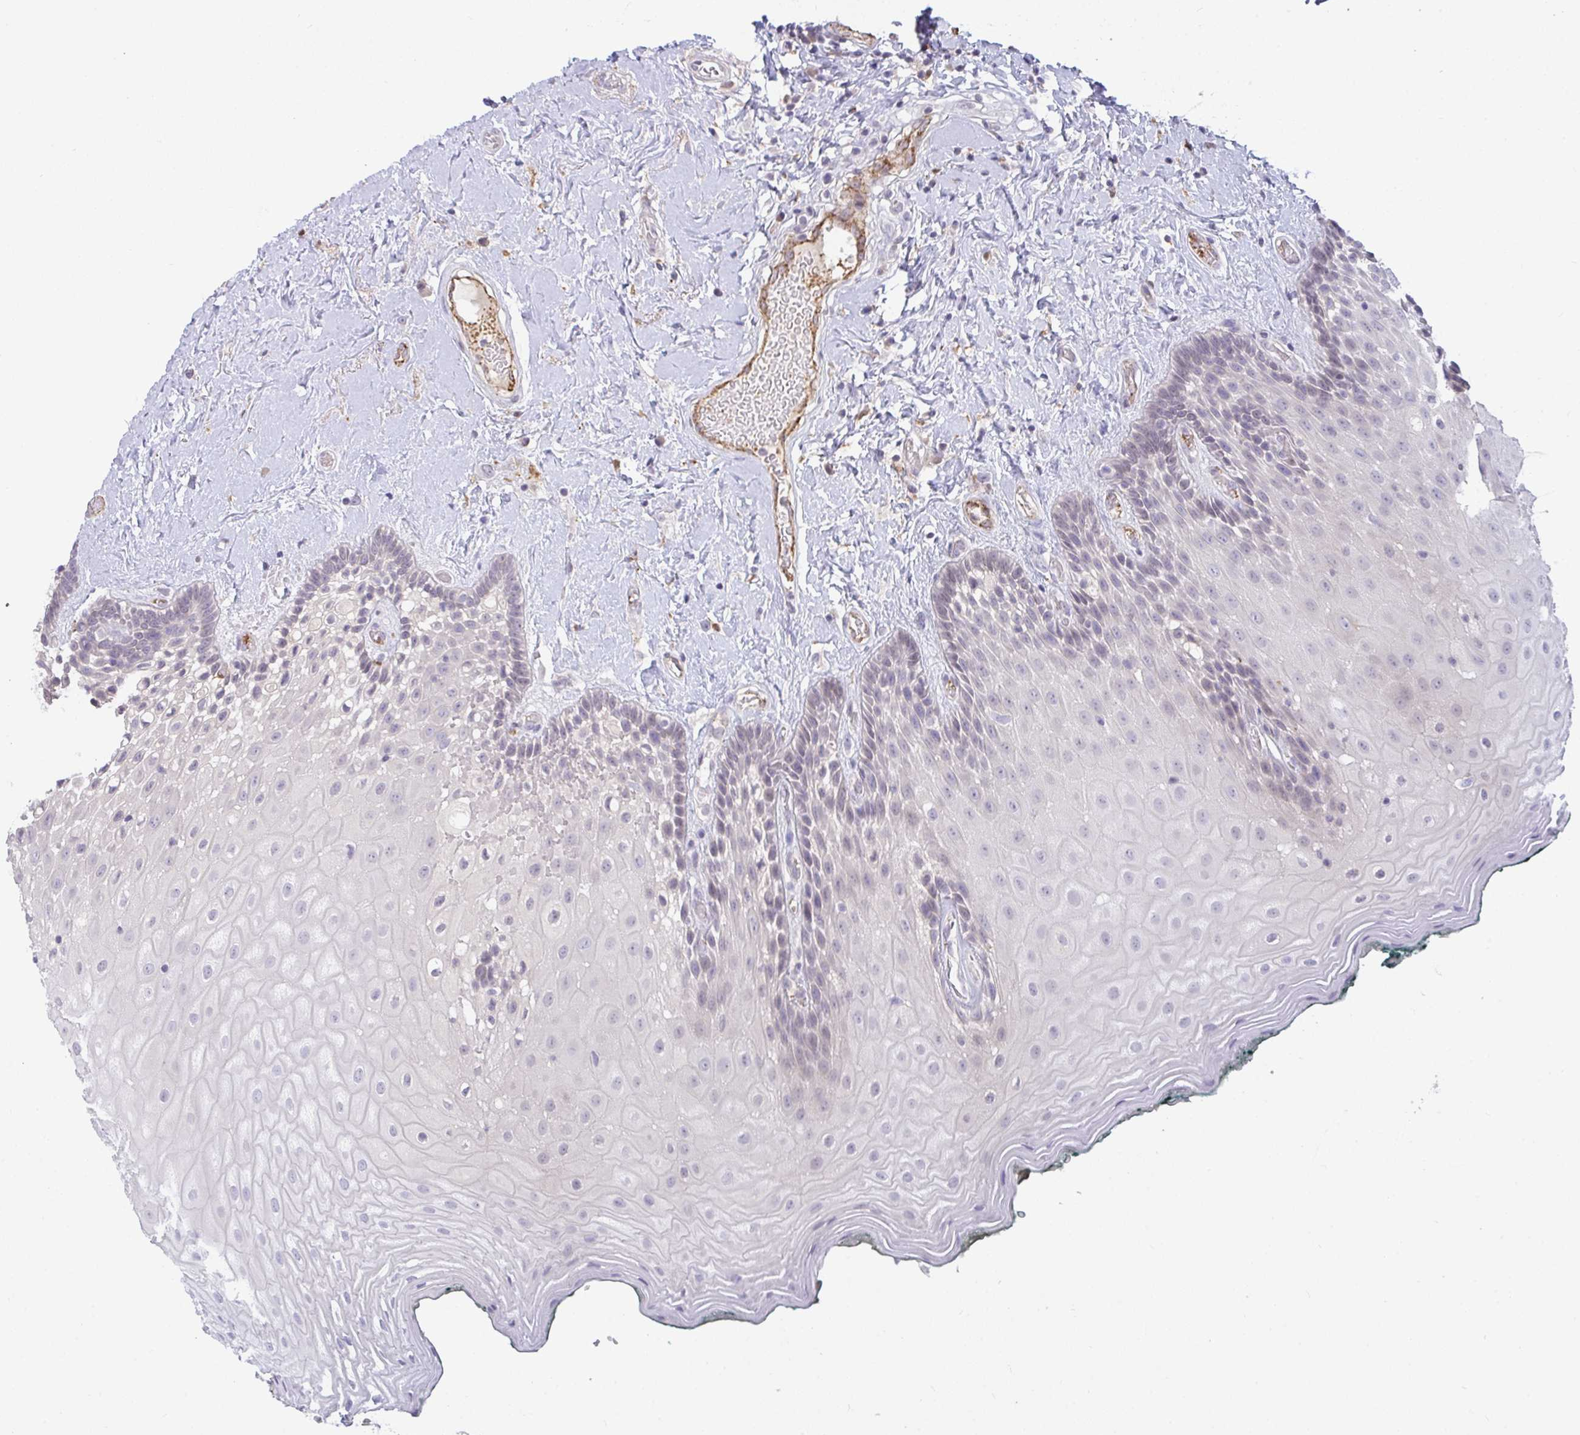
{"staining": {"intensity": "negative", "quantity": "none", "location": "none"}, "tissue": "oral mucosa", "cell_type": "Squamous epithelial cells", "image_type": "normal", "snomed": [{"axis": "morphology", "description": "Normal tissue, NOS"}, {"axis": "morphology", "description": "Squamous cell carcinoma, NOS"}, {"axis": "topography", "description": "Oral tissue"}, {"axis": "topography", "description": "Head-Neck"}], "caption": "The histopathology image demonstrates no staining of squamous epithelial cells in unremarkable oral mucosa. Nuclei are stained in blue.", "gene": "SEMA6B", "patient": {"sex": "male", "age": 64}}